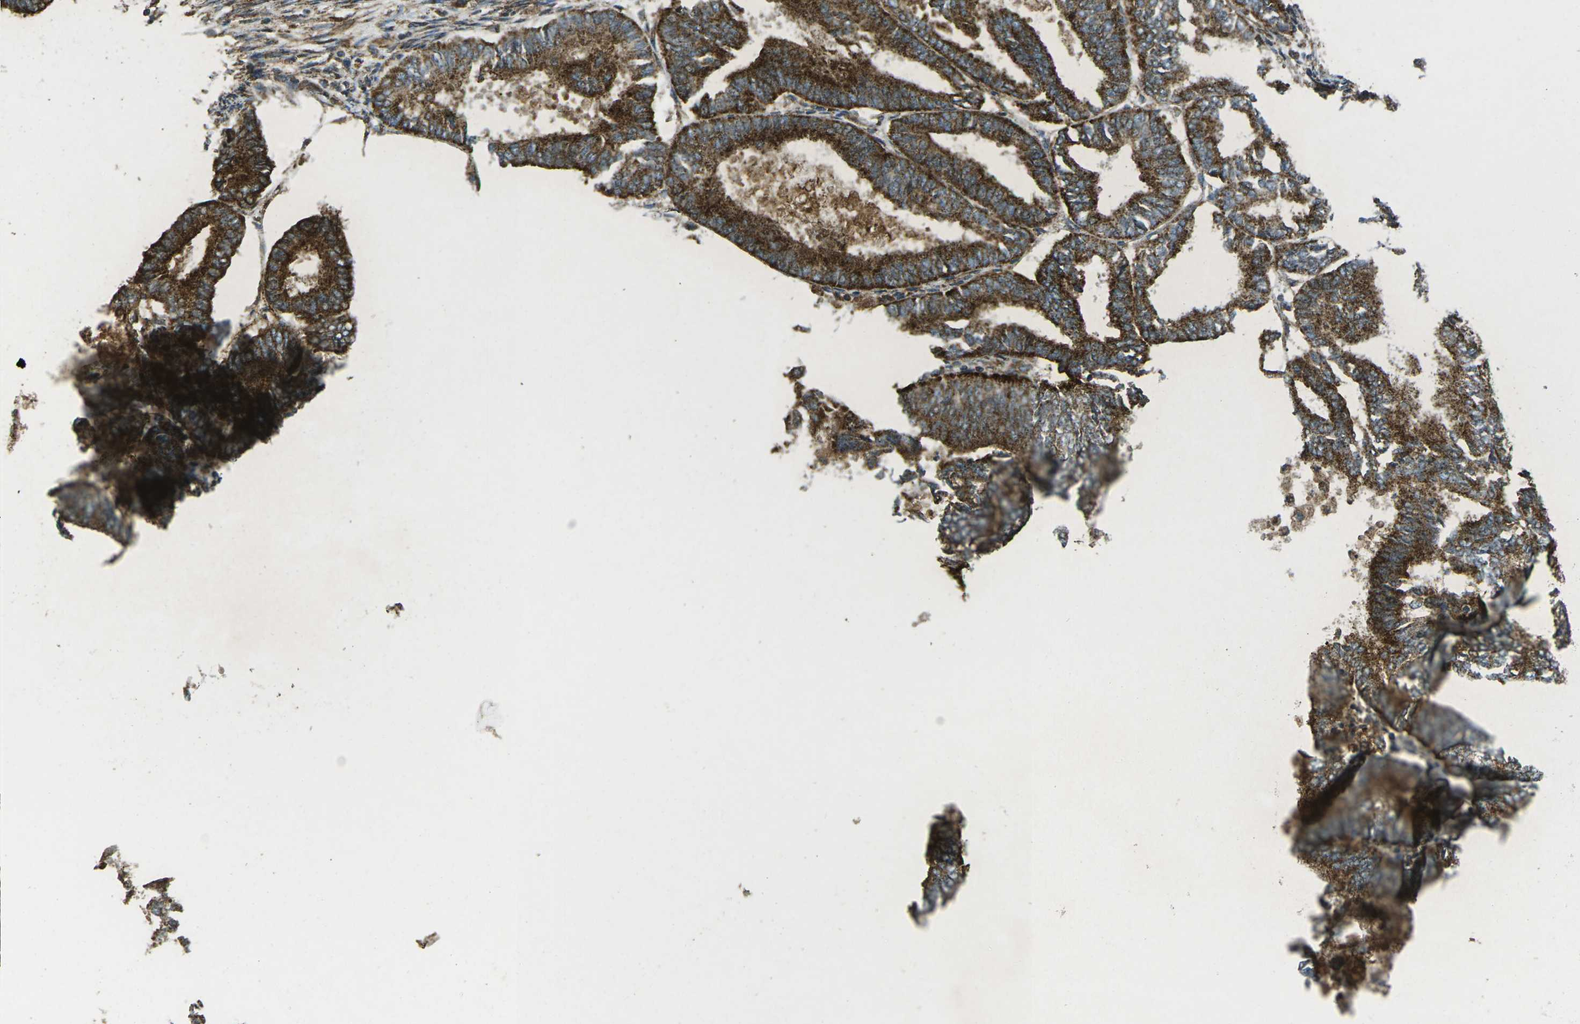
{"staining": {"intensity": "strong", "quantity": ">75%", "location": "cytoplasmic/membranous"}, "tissue": "endometrial cancer", "cell_type": "Tumor cells", "image_type": "cancer", "snomed": [{"axis": "morphology", "description": "Adenocarcinoma, NOS"}, {"axis": "topography", "description": "Endometrium"}], "caption": "Immunohistochemical staining of adenocarcinoma (endometrial) exhibits high levels of strong cytoplasmic/membranous protein staining in about >75% of tumor cells. (DAB (3,3'-diaminobenzidine) = brown stain, brightfield microscopy at high magnification).", "gene": "CHMP3", "patient": {"sex": "female", "age": 86}}